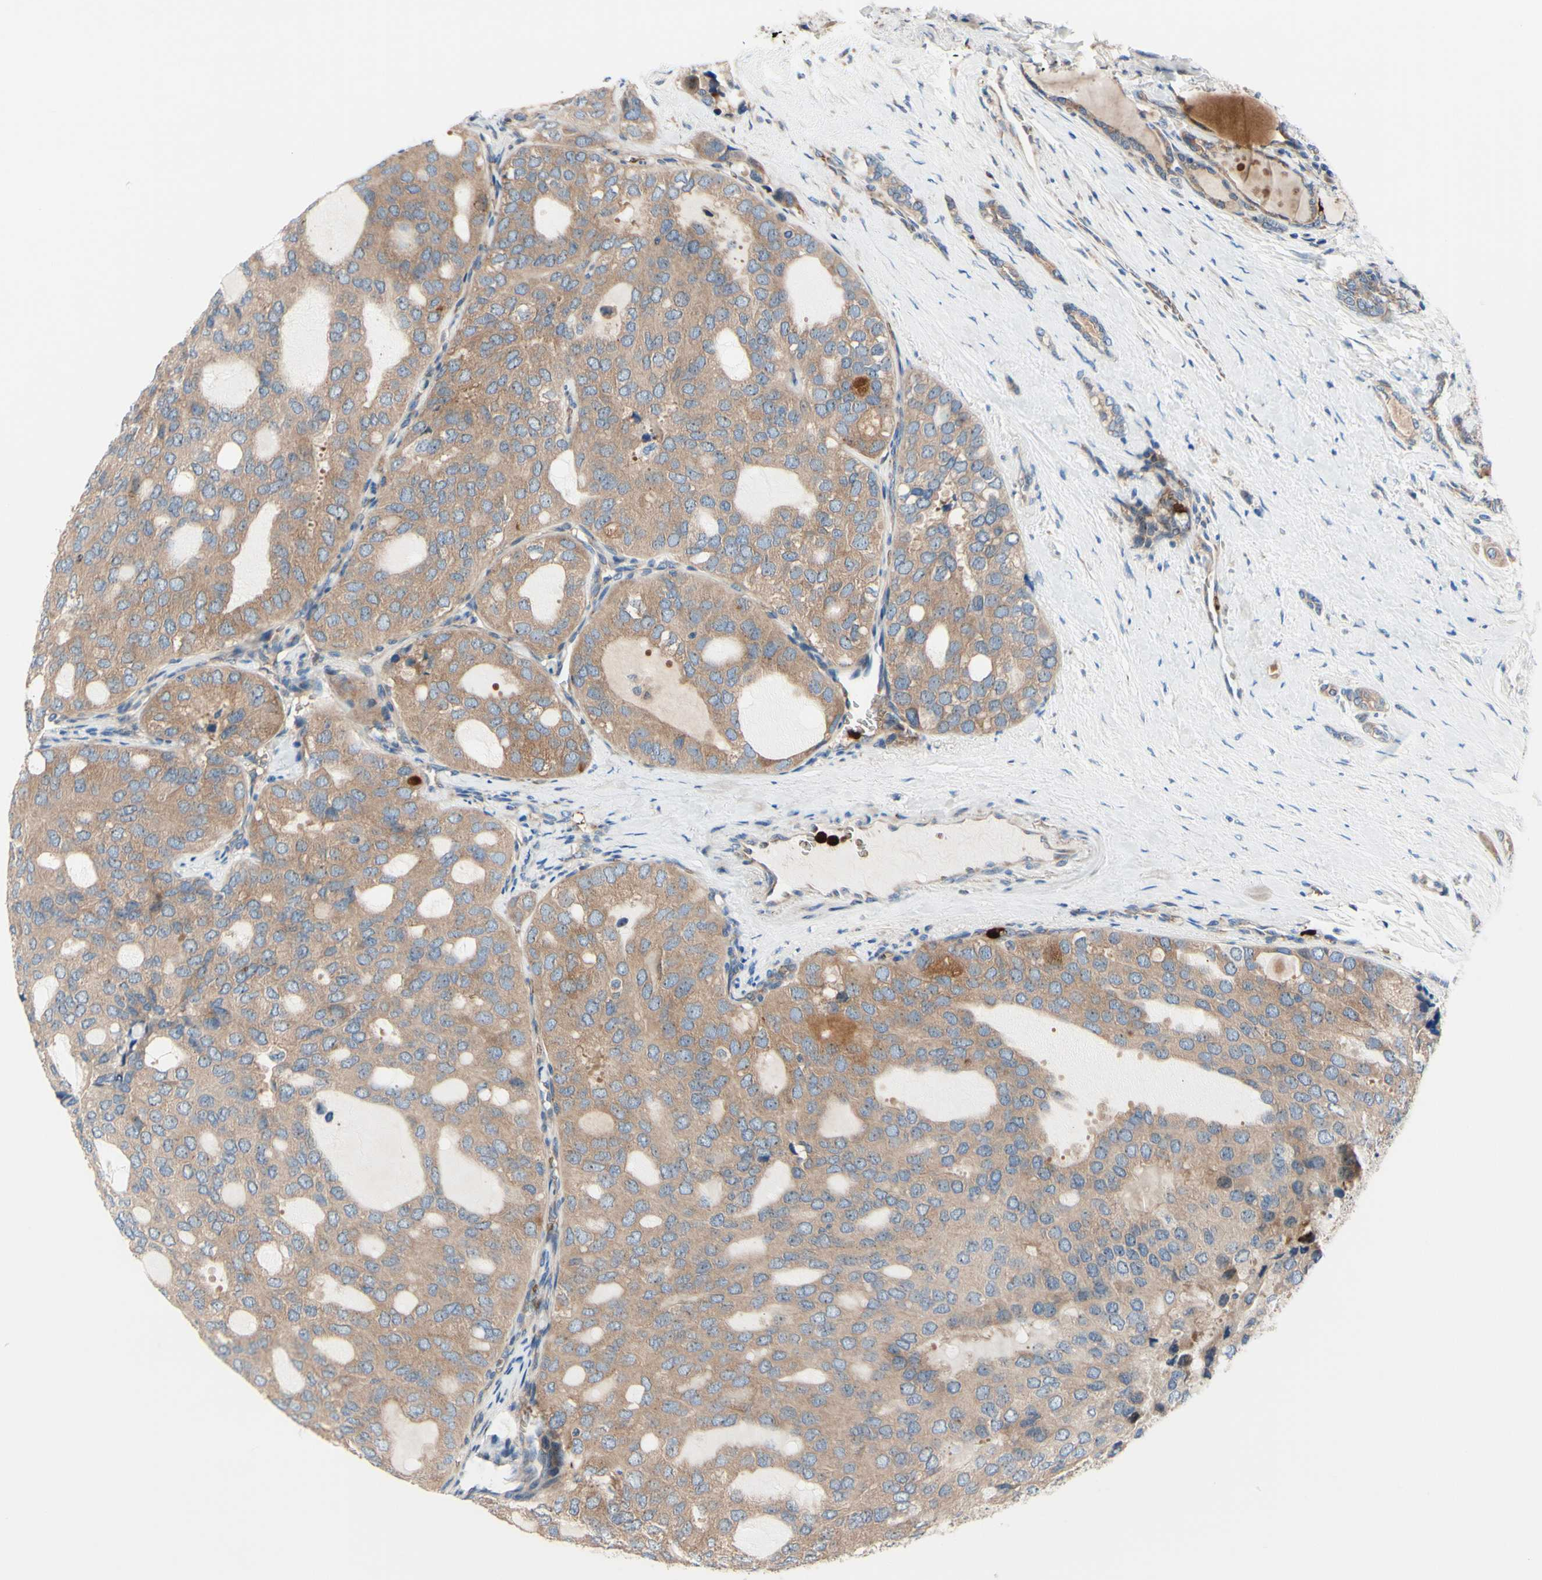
{"staining": {"intensity": "moderate", "quantity": "25%-75%", "location": "cytoplasmic/membranous"}, "tissue": "thyroid cancer", "cell_type": "Tumor cells", "image_type": "cancer", "snomed": [{"axis": "morphology", "description": "Follicular adenoma carcinoma, NOS"}, {"axis": "topography", "description": "Thyroid gland"}], "caption": "Moderate cytoplasmic/membranous positivity for a protein is seen in approximately 25%-75% of tumor cells of thyroid follicular adenoma carcinoma using immunohistochemistry (IHC).", "gene": "USP9X", "patient": {"sex": "male", "age": 75}}